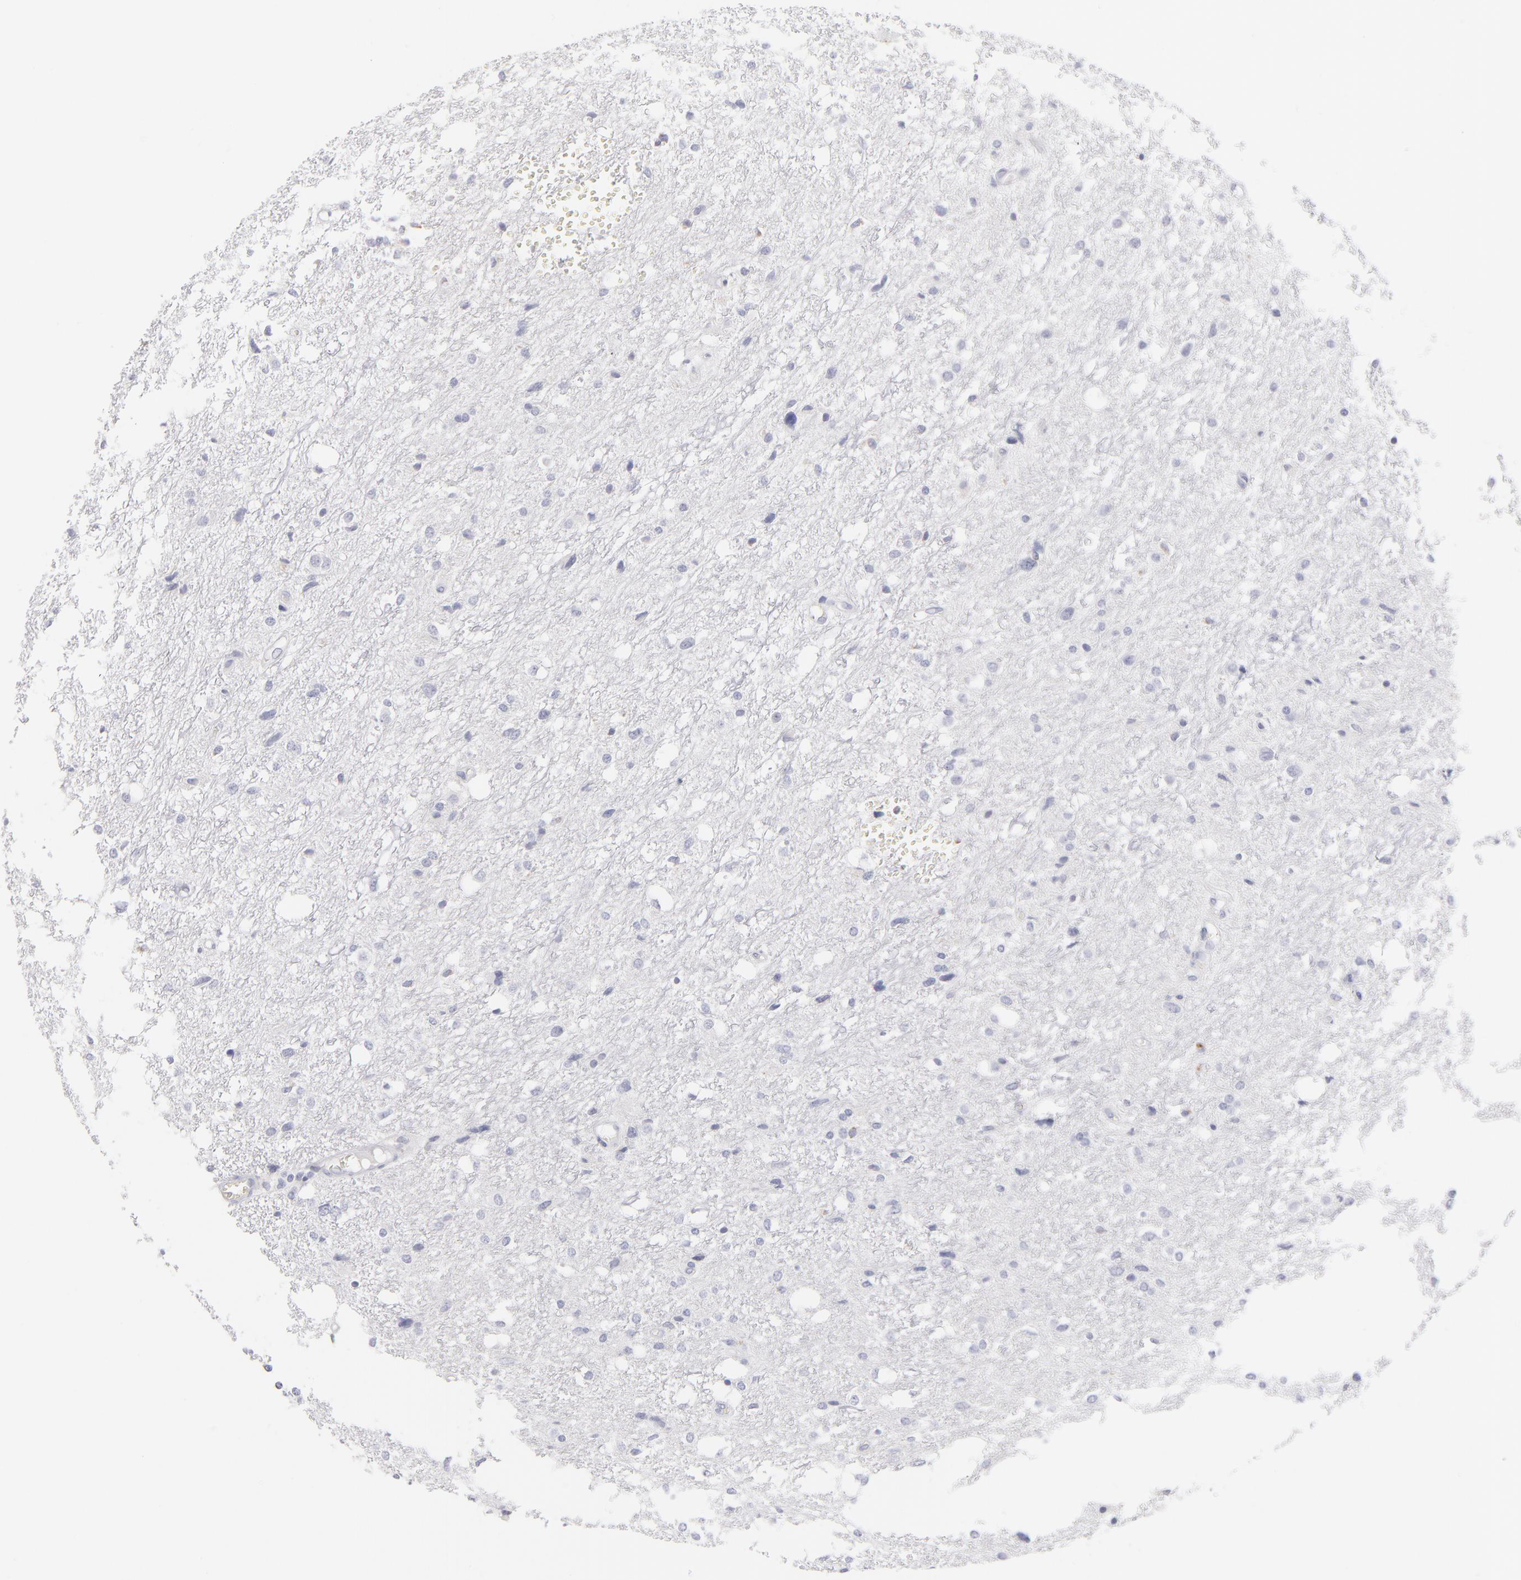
{"staining": {"intensity": "negative", "quantity": "none", "location": "none"}, "tissue": "glioma", "cell_type": "Tumor cells", "image_type": "cancer", "snomed": [{"axis": "morphology", "description": "Glioma, malignant, High grade"}, {"axis": "topography", "description": "Brain"}], "caption": "Immunohistochemistry (IHC) histopathology image of neoplastic tissue: glioma stained with DAB demonstrates no significant protein staining in tumor cells. (Immunohistochemistry, brightfield microscopy, high magnification).", "gene": "MTHFD2", "patient": {"sex": "female", "age": 59}}